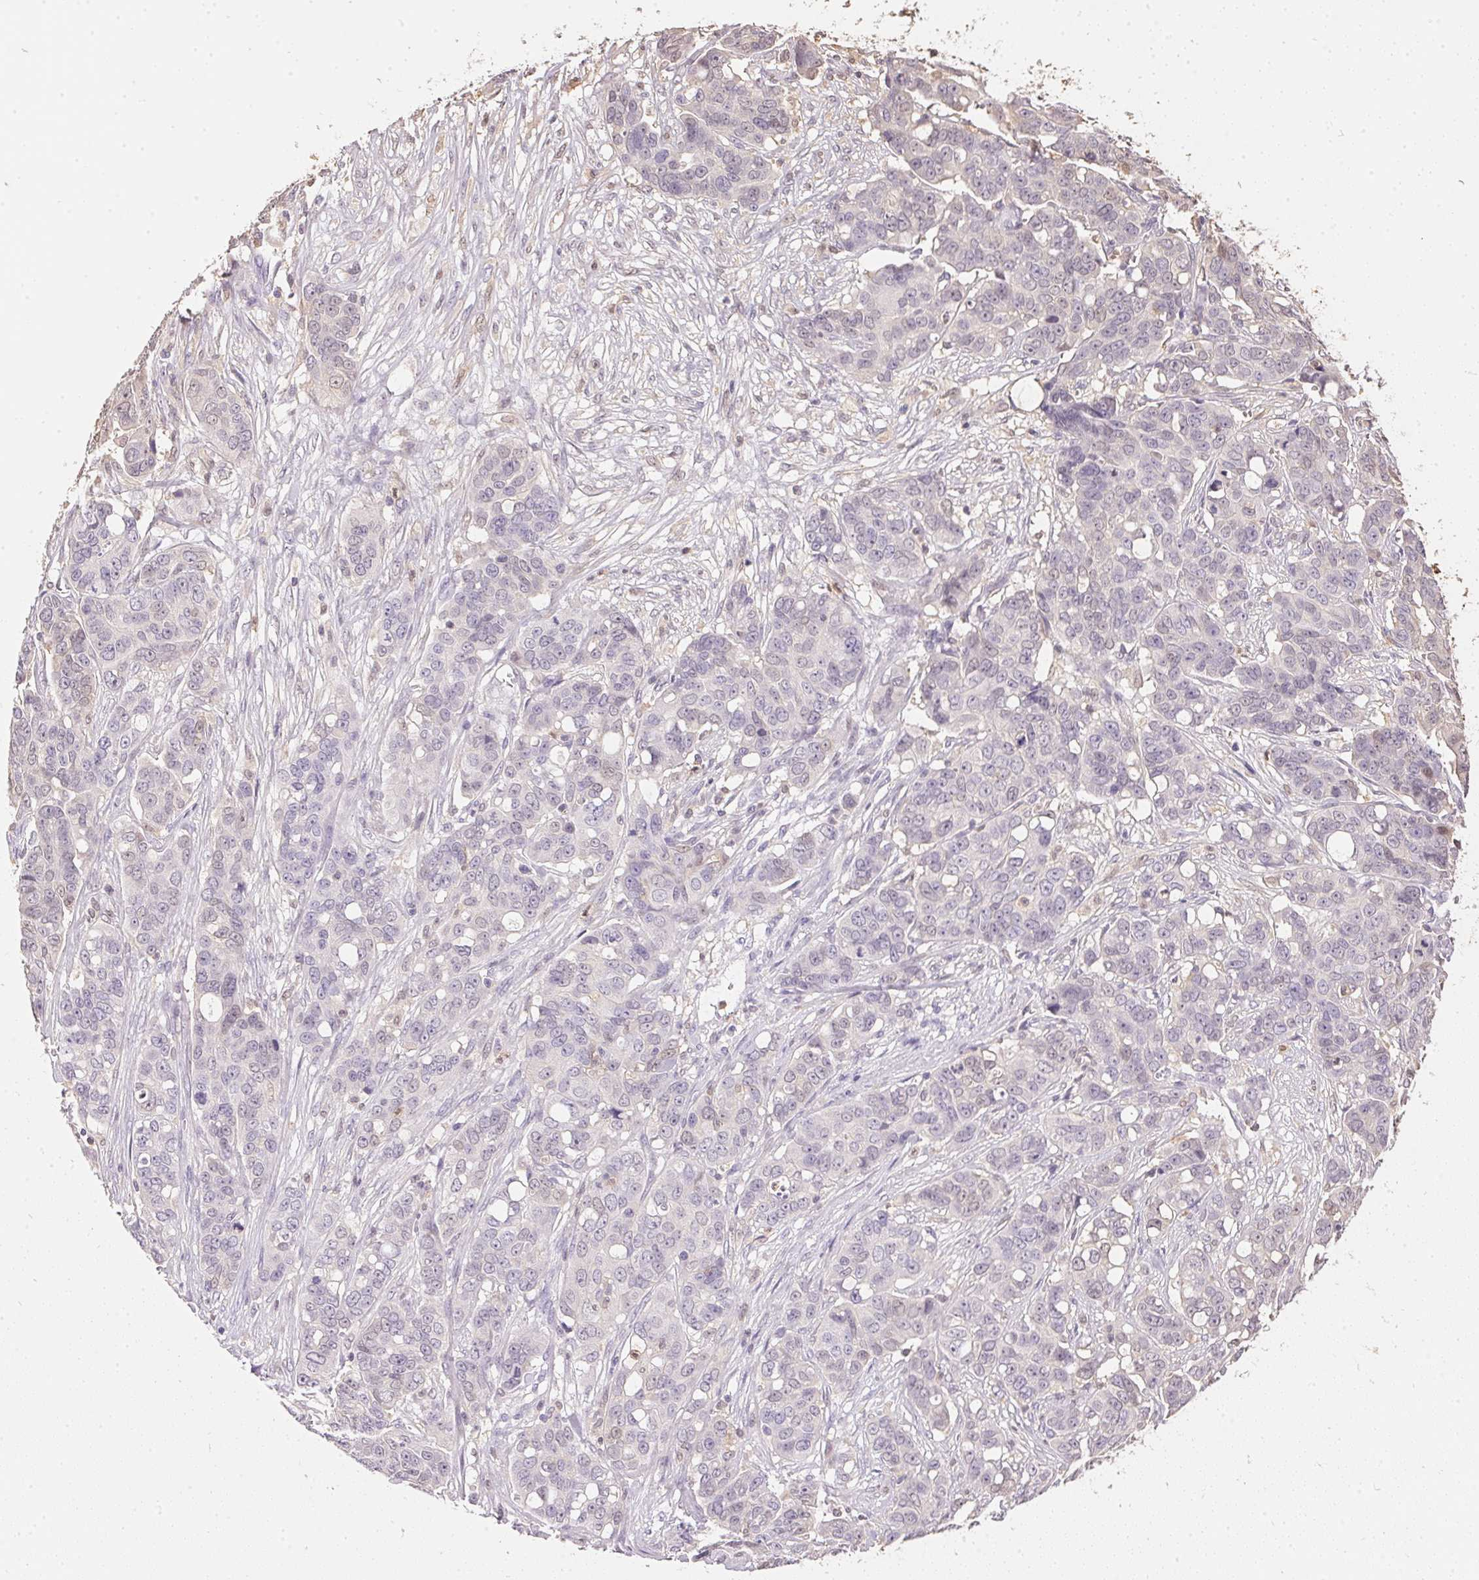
{"staining": {"intensity": "negative", "quantity": "none", "location": "none"}, "tissue": "ovarian cancer", "cell_type": "Tumor cells", "image_type": "cancer", "snomed": [{"axis": "morphology", "description": "Carcinoma, endometroid"}, {"axis": "topography", "description": "Ovary"}], "caption": "Tumor cells show no significant staining in endometroid carcinoma (ovarian).", "gene": "S100A3", "patient": {"sex": "female", "age": 78}}